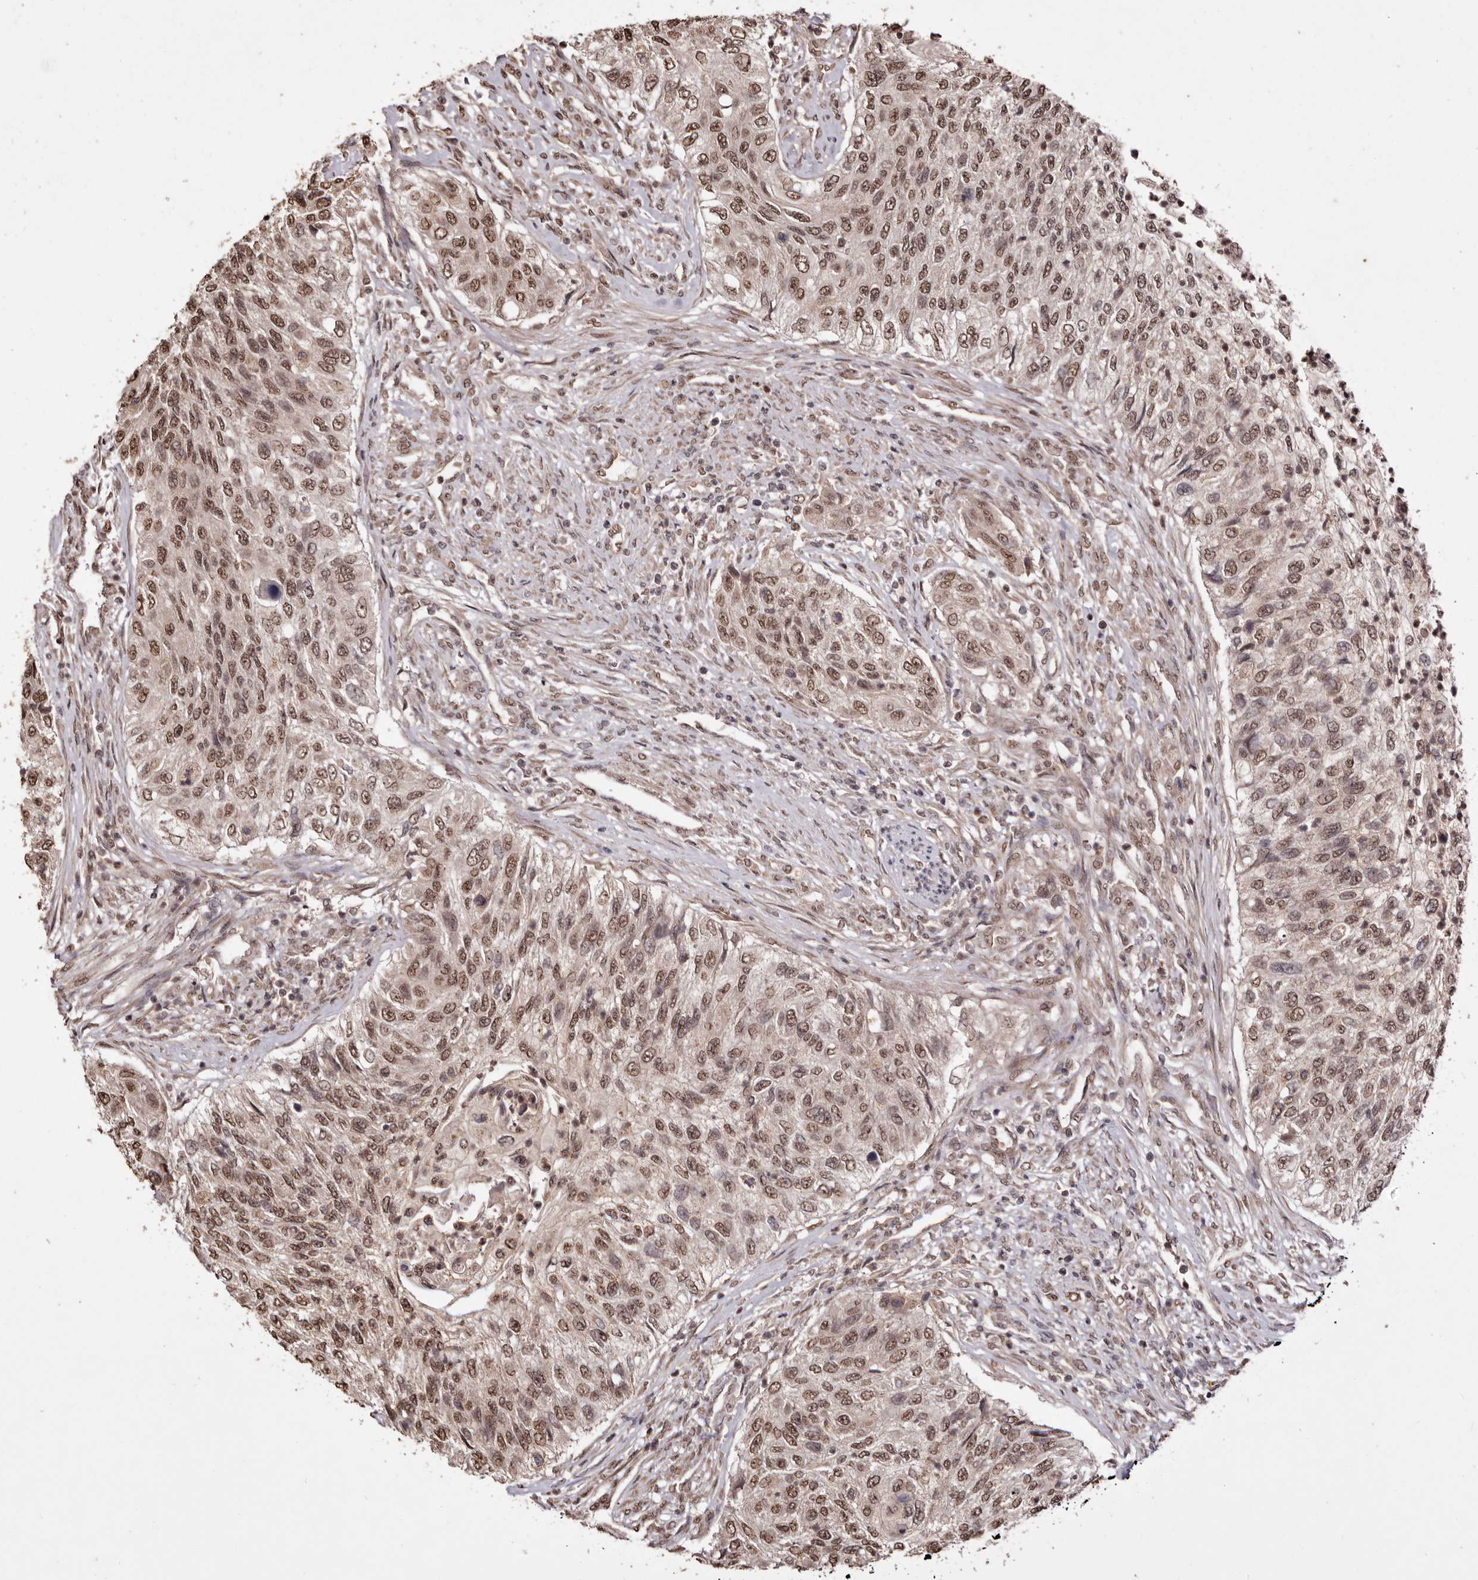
{"staining": {"intensity": "strong", "quantity": ">75%", "location": "cytoplasmic/membranous,nuclear"}, "tissue": "urothelial cancer", "cell_type": "Tumor cells", "image_type": "cancer", "snomed": [{"axis": "morphology", "description": "Urothelial carcinoma, High grade"}, {"axis": "topography", "description": "Urinary bladder"}], "caption": "High-grade urothelial carcinoma stained with a protein marker displays strong staining in tumor cells.", "gene": "NOTCH1", "patient": {"sex": "female", "age": 60}}